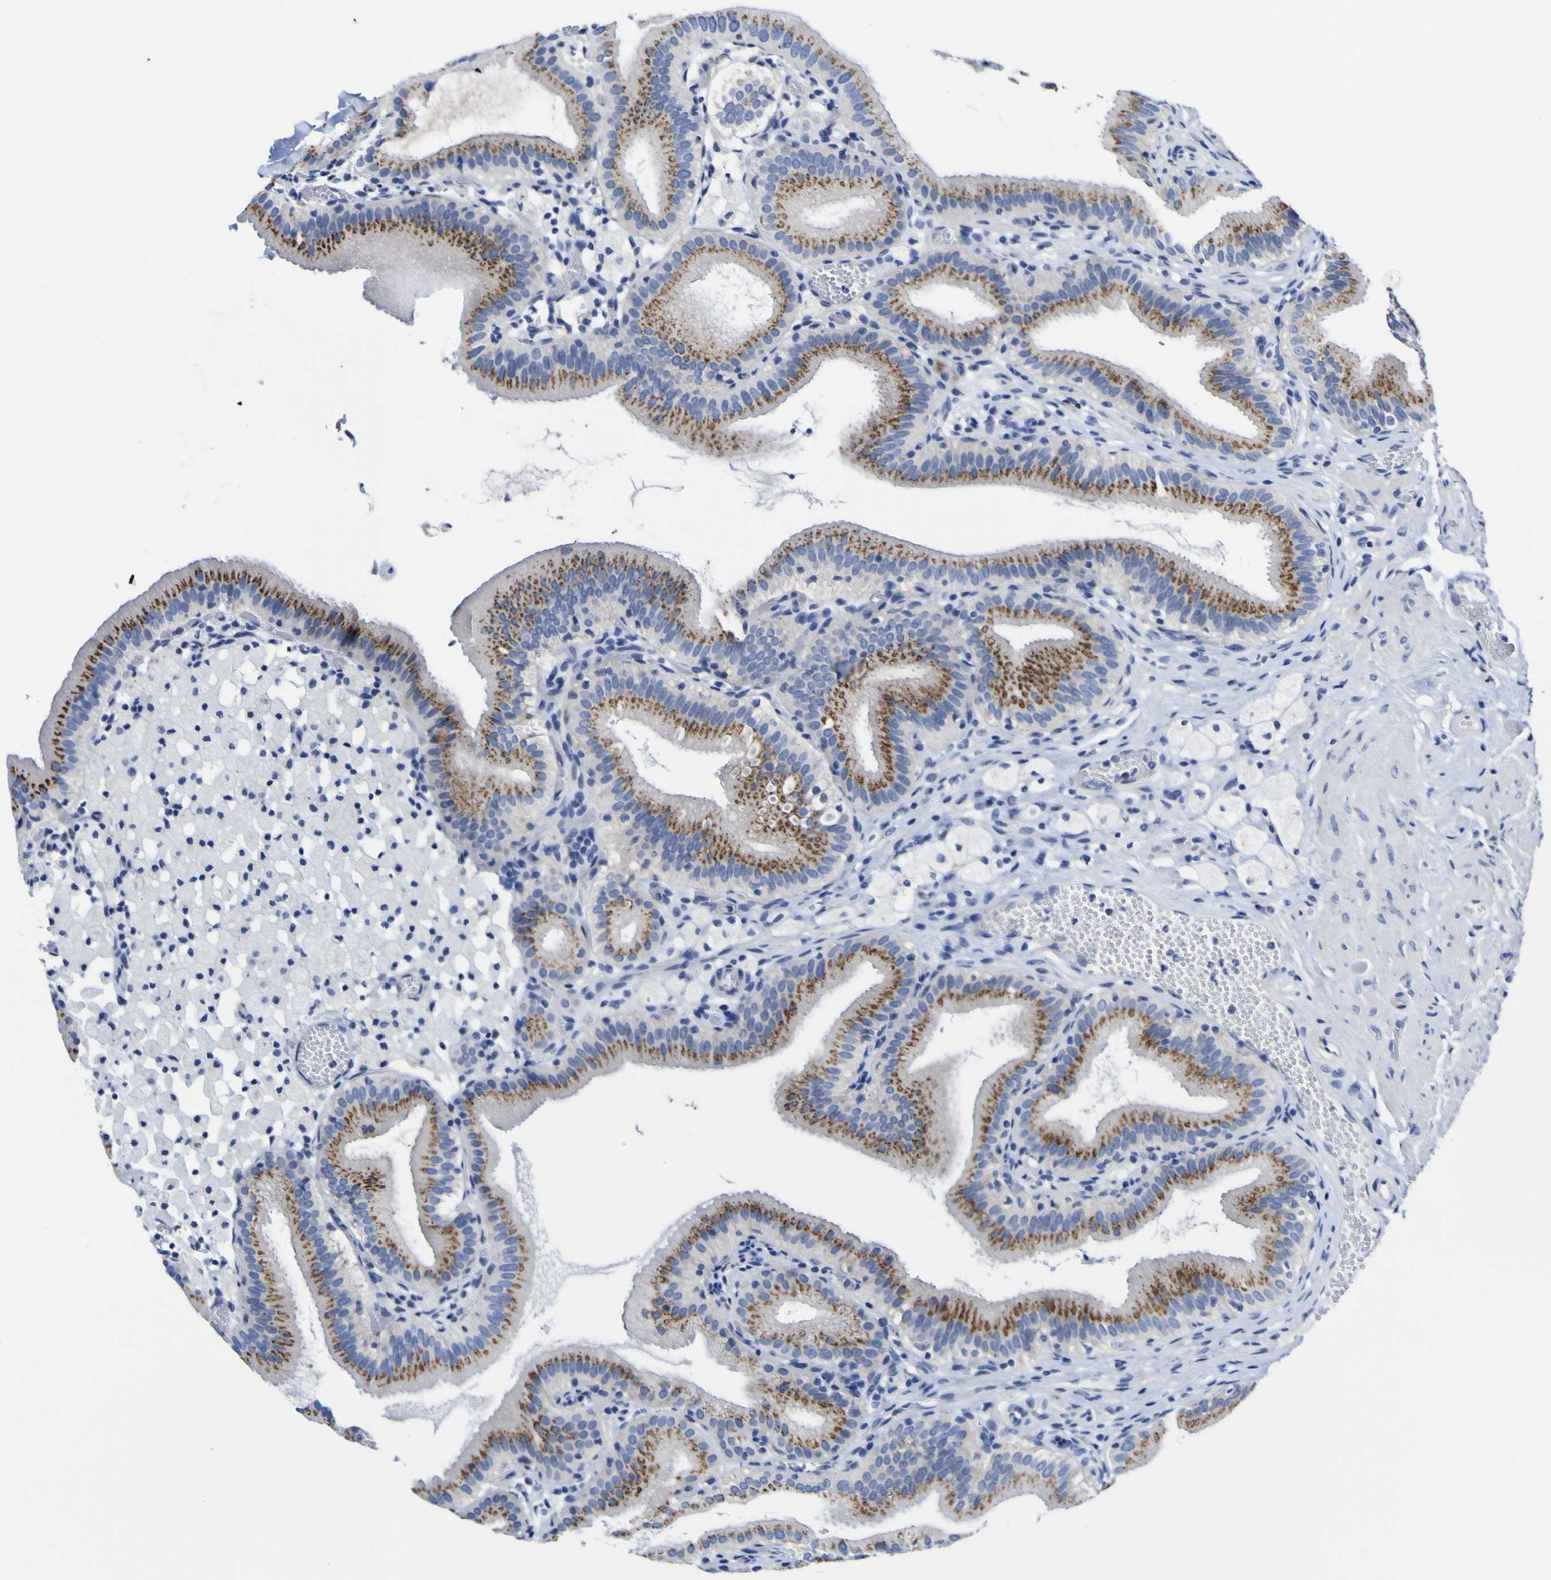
{"staining": {"intensity": "moderate", "quantity": ">75%", "location": "cytoplasmic/membranous"}, "tissue": "gallbladder", "cell_type": "Glandular cells", "image_type": "normal", "snomed": [{"axis": "morphology", "description": "Normal tissue, NOS"}, {"axis": "topography", "description": "Gallbladder"}], "caption": "Immunohistochemistry of normal gallbladder shows medium levels of moderate cytoplasmic/membranous staining in approximately >75% of glandular cells.", "gene": "GOLM1", "patient": {"sex": "male", "age": 54}}